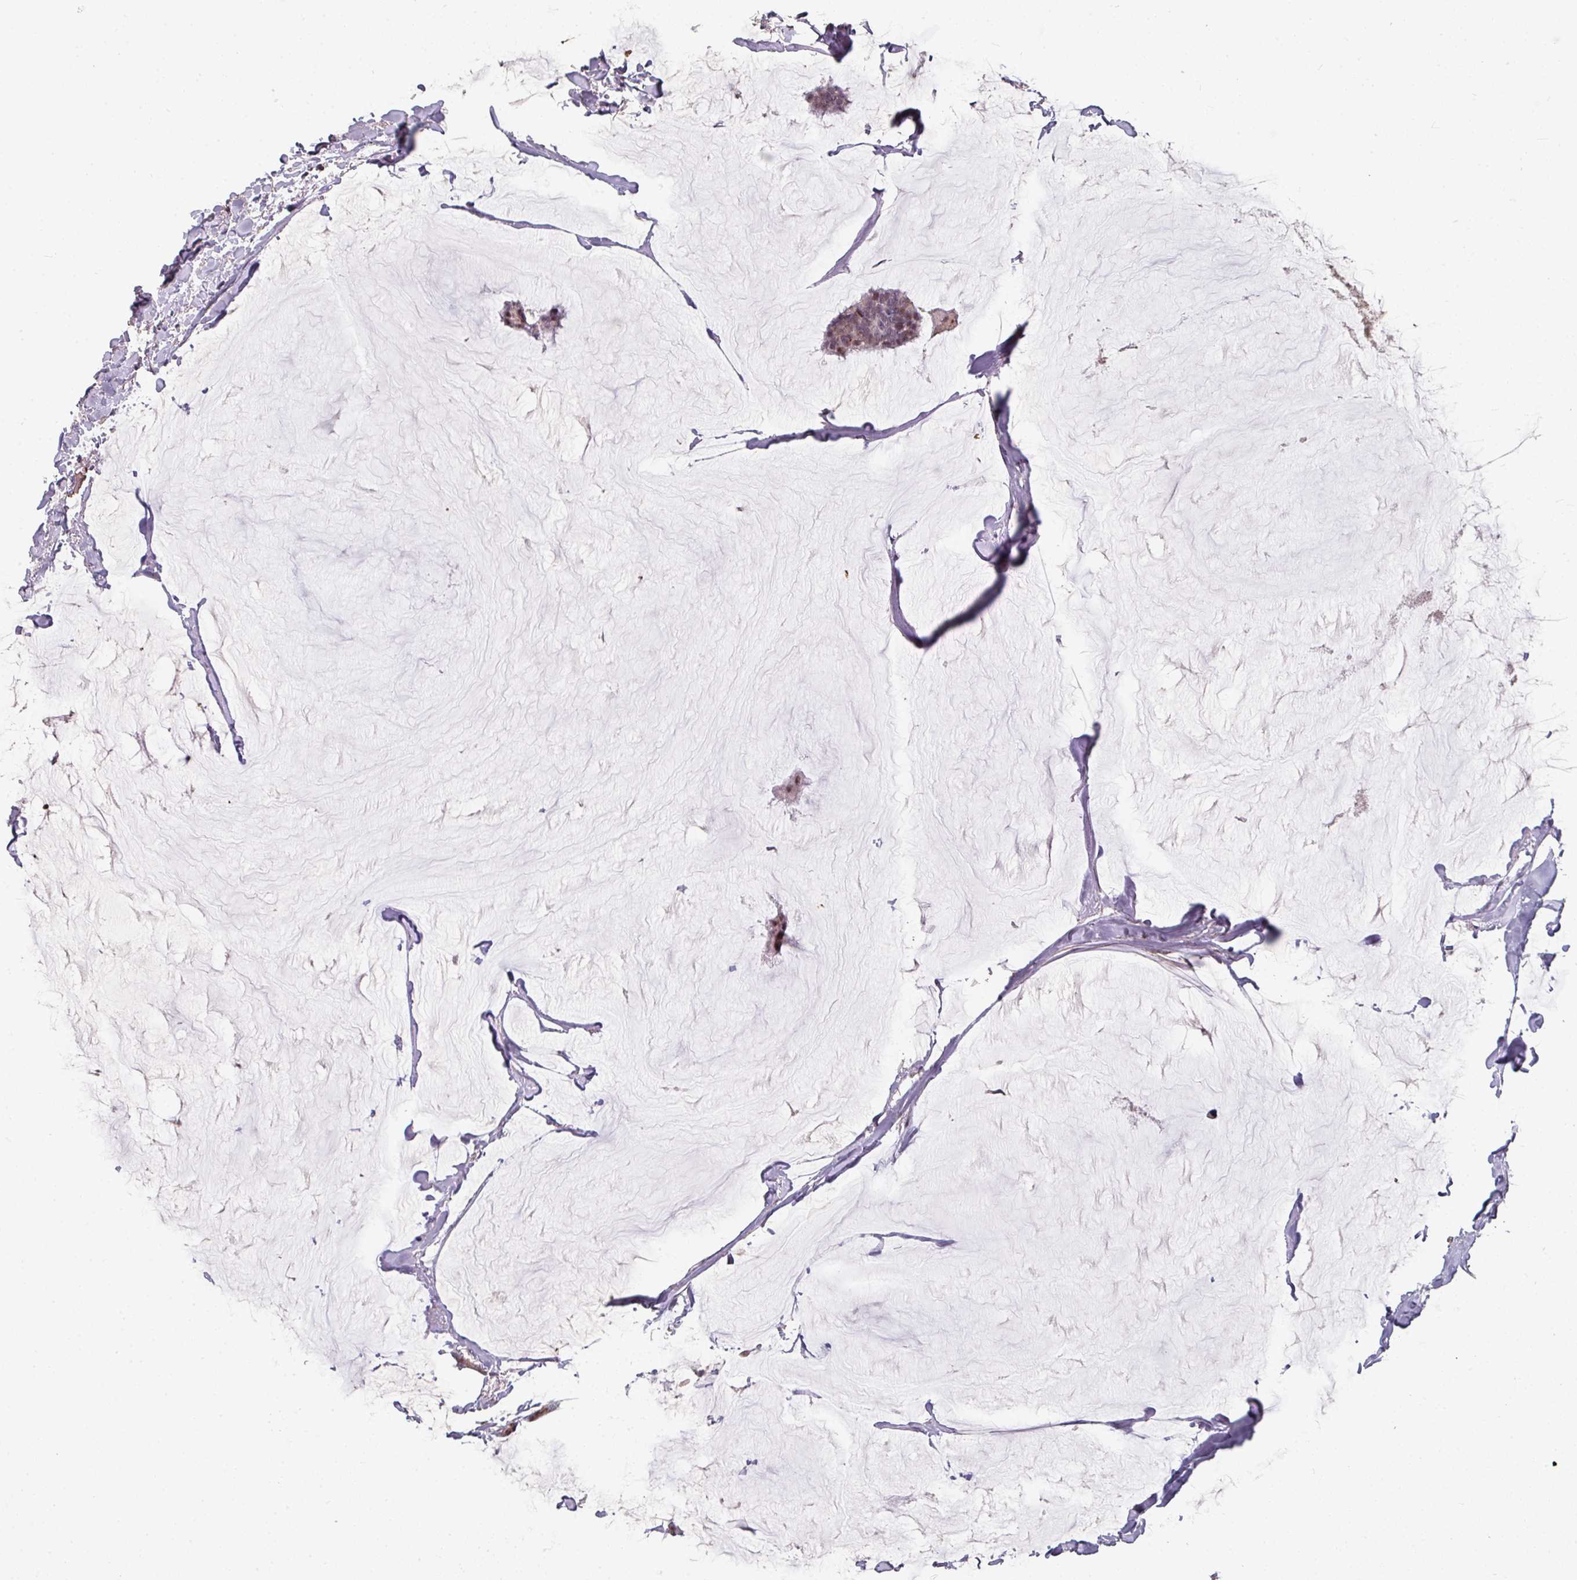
{"staining": {"intensity": "moderate", "quantity": ">75%", "location": "nuclear"}, "tissue": "breast cancer", "cell_type": "Tumor cells", "image_type": "cancer", "snomed": [{"axis": "morphology", "description": "Duct carcinoma"}, {"axis": "topography", "description": "Breast"}], "caption": "Intraductal carcinoma (breast) stained for a protein (brown) shows moderate nuclear positive staining in about >75% of tumor cells.", "gene": "SIDT2", "patient": {"sex": "female", "age": 93}}